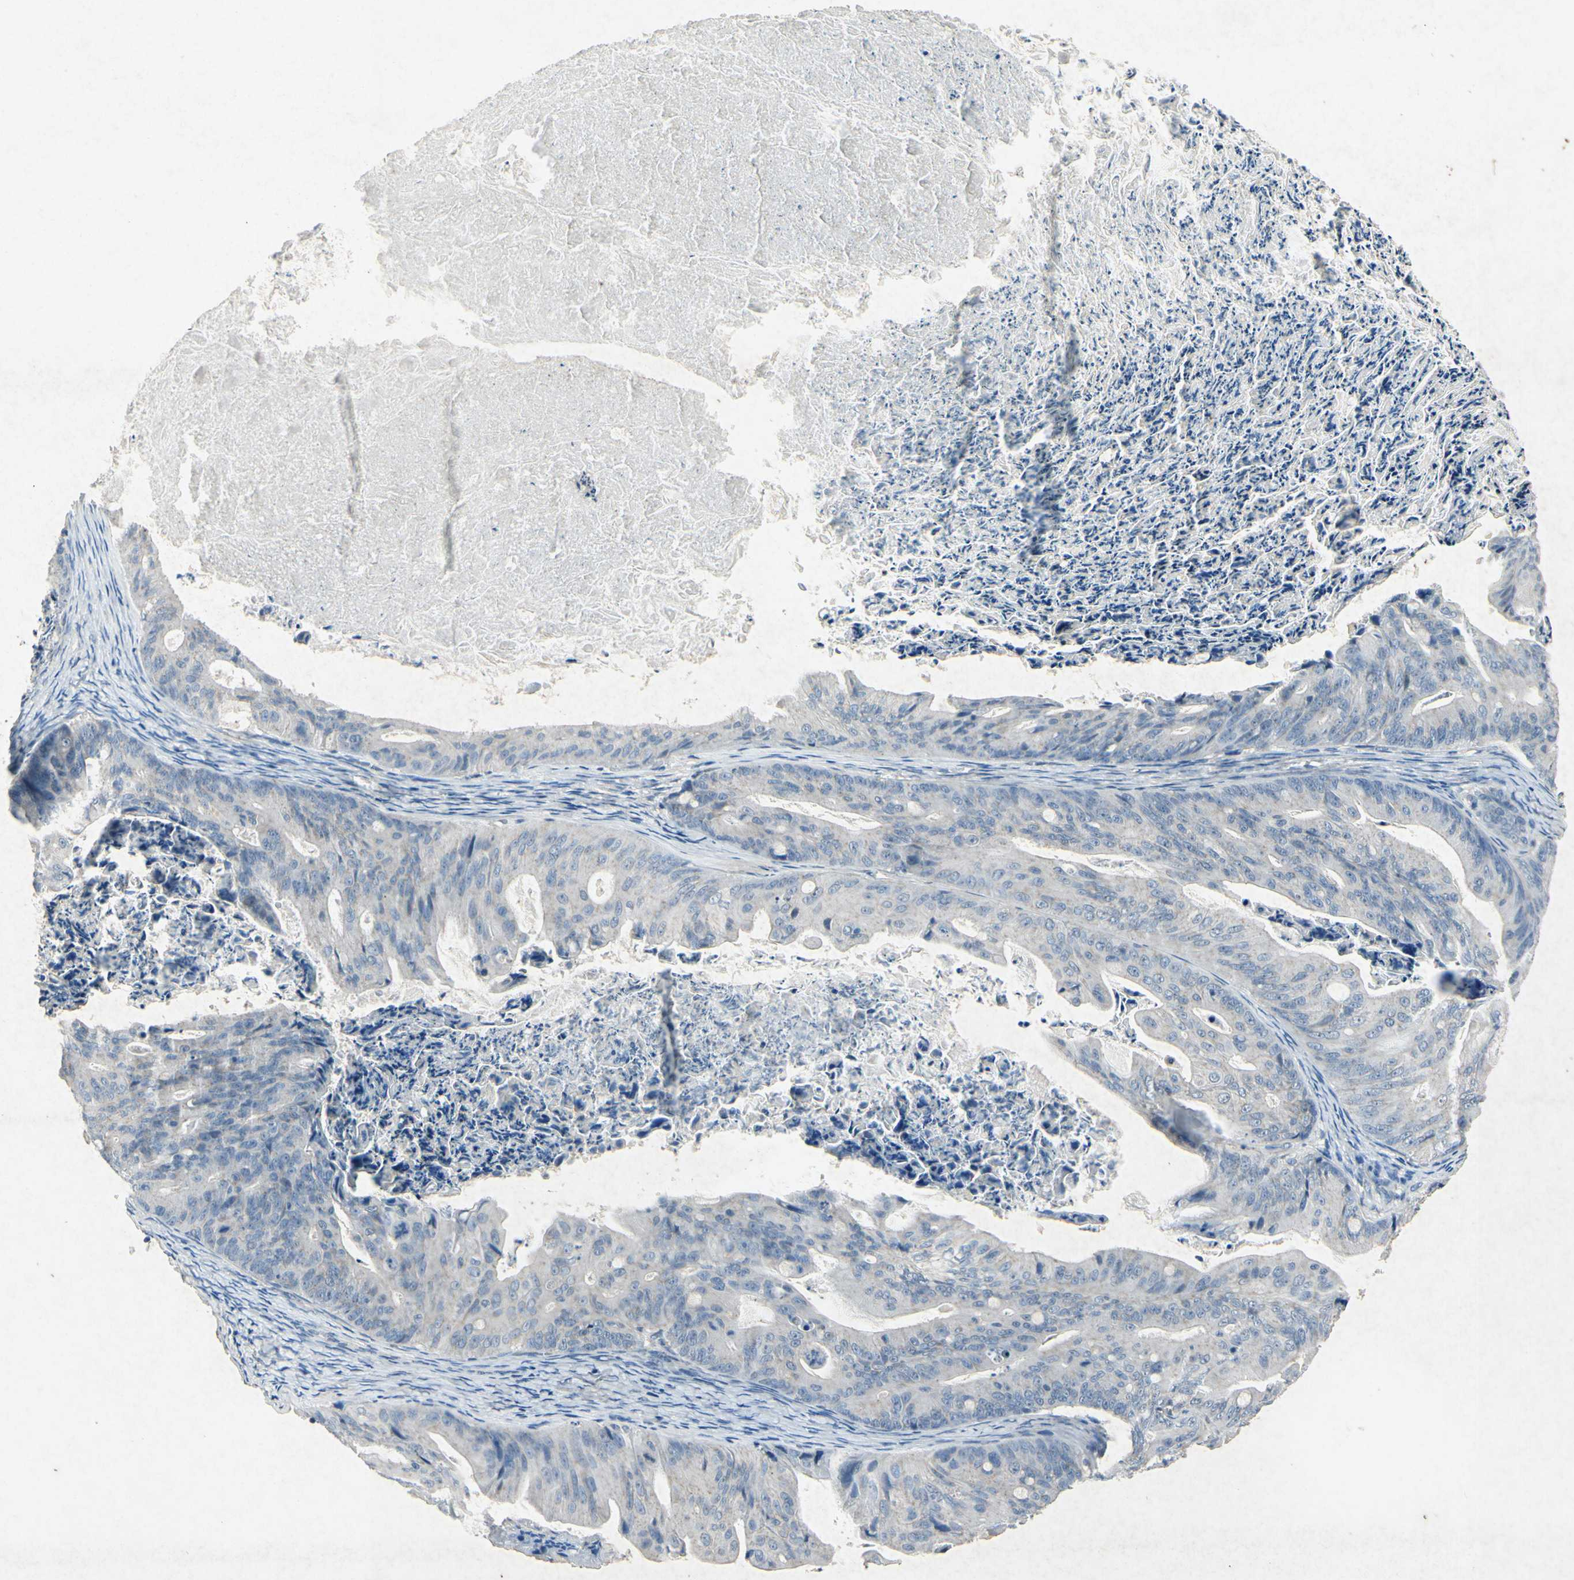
{"staining": {"intensity": "negative", "quantity": "none", "location": "none"}, "tissue": "ovarian cancer", "cell_type": "Tumor cells", "image_type": "cancer", "snomed": [{"axis": "morphology", "description": "Cystadenocarcinoma, mucinous, NOS"}, {"axis": "topography", "description": "Ovary"}], "caption": "Human ovarian cancer stained for a protein using immunohistochemistry (IHC) reveals no expression in tumor cells.", "gene": "SNAP91", "patient": {"sex": "female", "age": 37}}